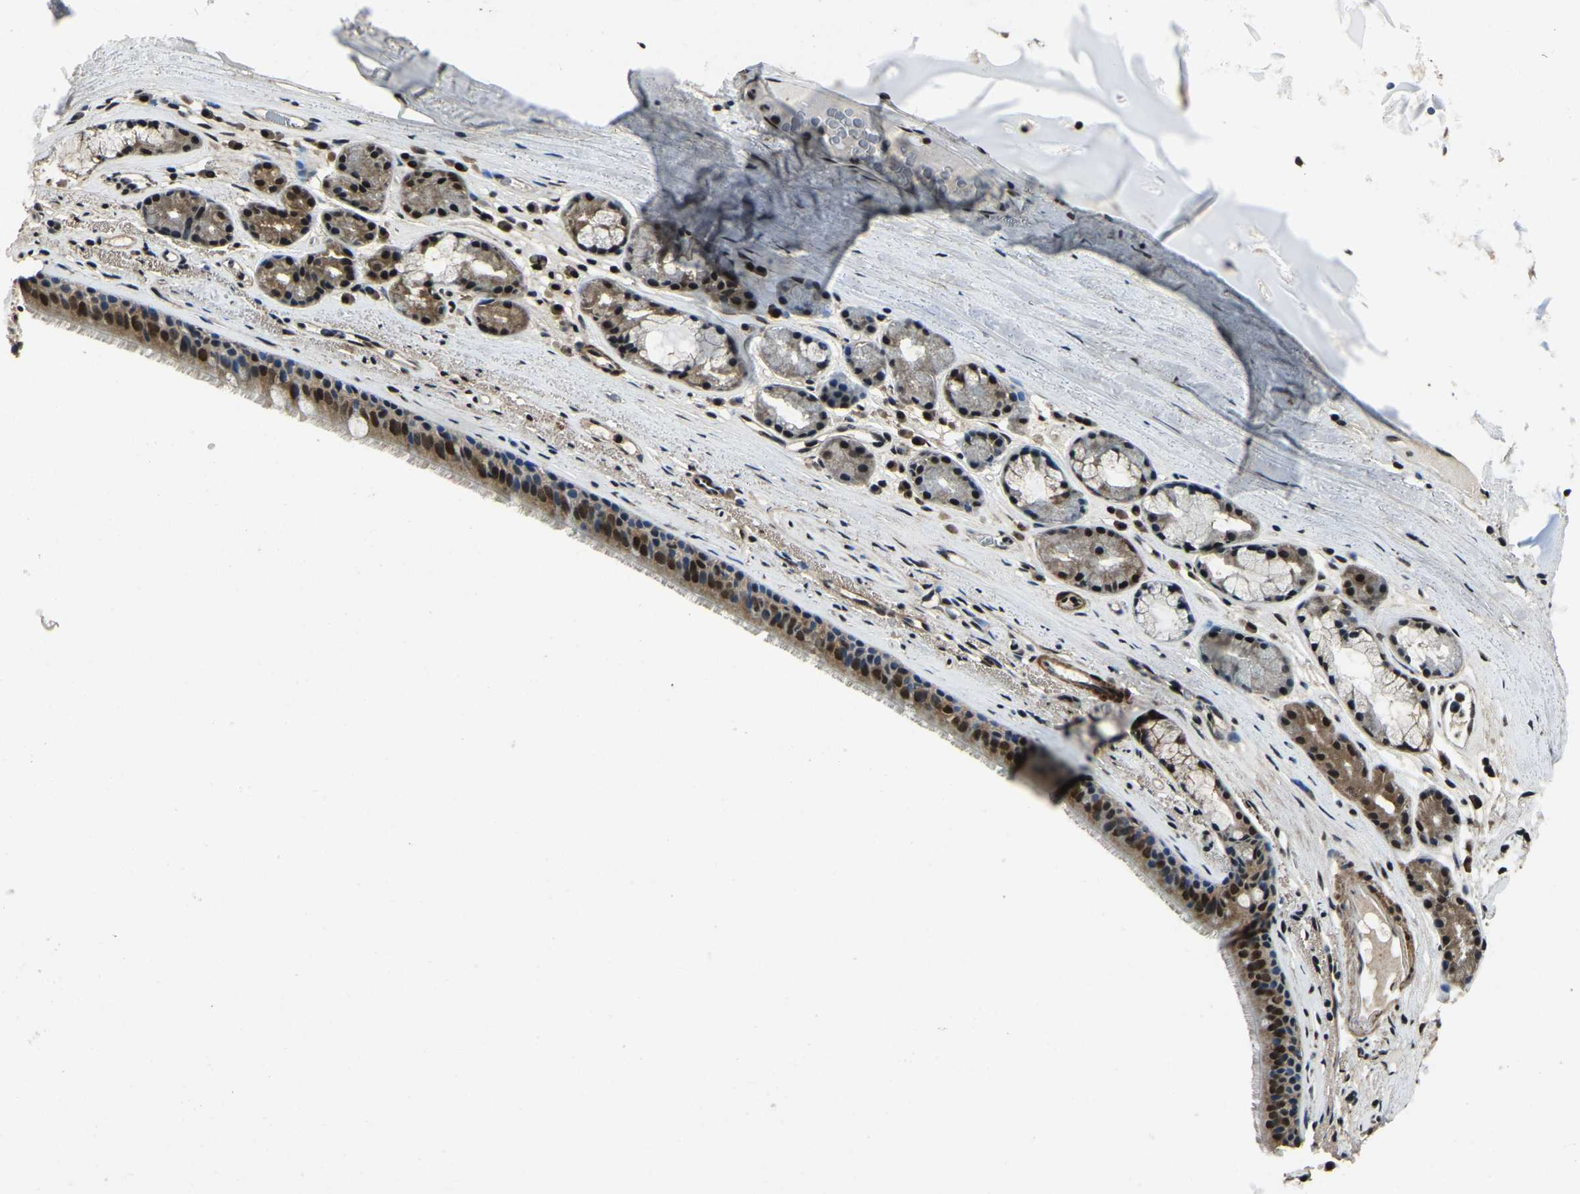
{"staining": {"intensity": "moderate", "quantity": ">75%", "location": "cytoplasmic/membranous,nuclear"}, "tissue": "bronchus", "cell_type": "Respiratory epithelial cells", "image_type": "normal", "snomed": [{"axis": "morphology", "description": "Normal tissue, NOS"}, {"axis": "topography", "description": "Cartilage tissue"}], "caption": "Immunohistochemical staining of benign human bronchus demonstrates >75% levels of moderate cytoplasmic/membranous,nuclear protein positivity in about >75% of respiratory epithelial cells.", "gene": "ANKIB1", "patient": {"sex": "female", "age": 63}}